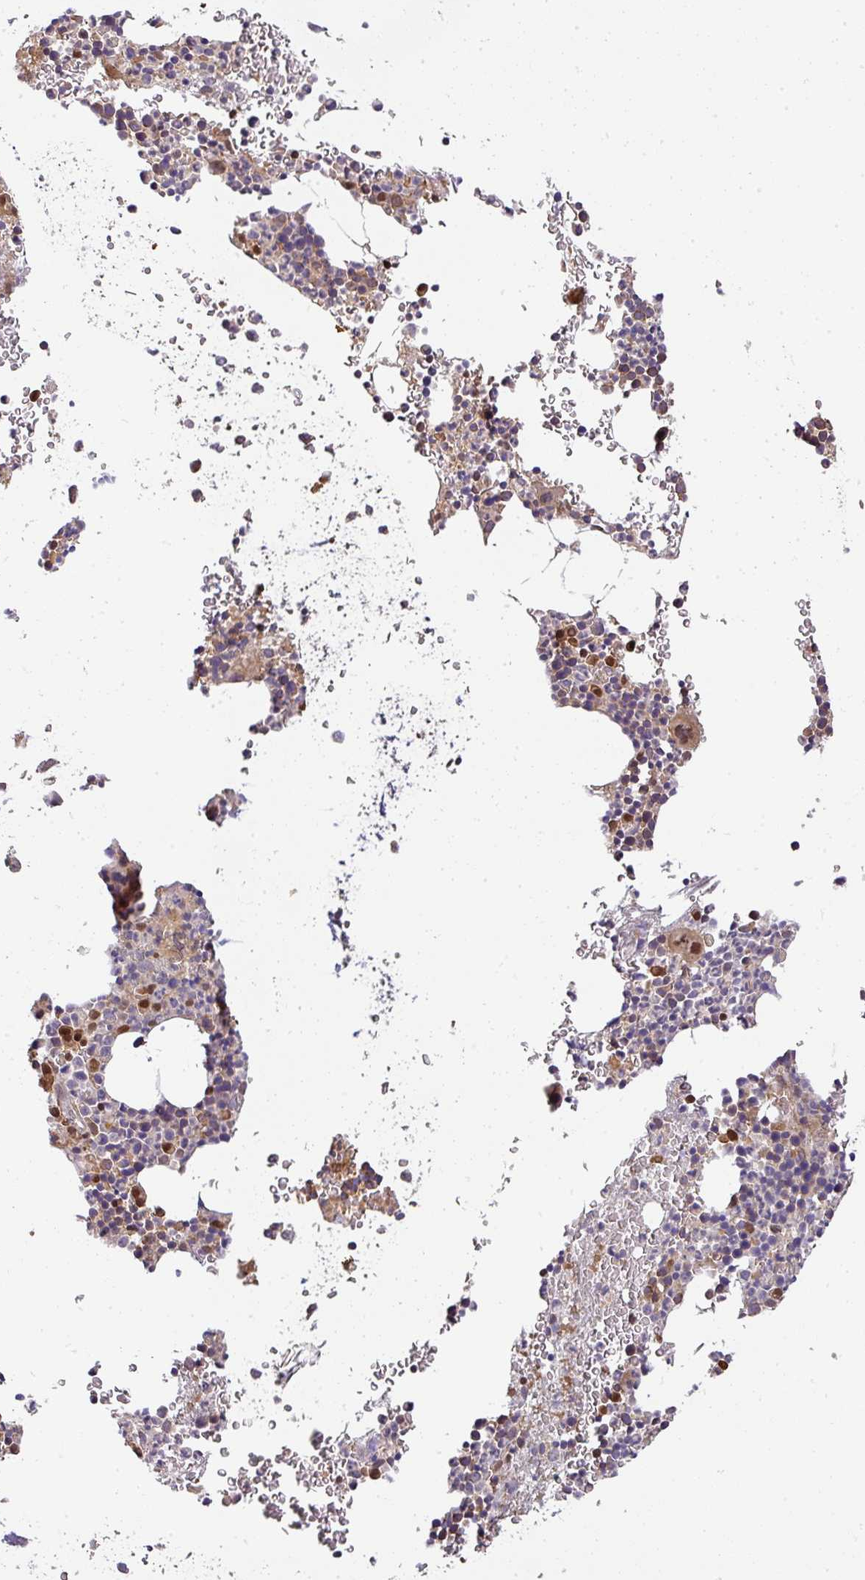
{"staining": {"intensity": "moderate", "quantity": "<25%", "location": "cytoplasmic/membranous,nuclear"}, "tissue": "bone marrow", "cell_type": "Hematopoietic cells", "image_type": "normal", "snomed": [{"axis": "morphology", "description": "Normal tissue, NOS"}, {"axis": "topography", "description": "Bone marrow"}], "caption": "DAB (3,3'-diaminobenzidine) immunohistochemical staining of normal human bone marrow exhibits moderate cytoplasmic/membranous,nuclear protein staining in about <25% of hematopoietic cells.", "gene": "MALSU1", "patient": {"sex": "male", "age": 61}}